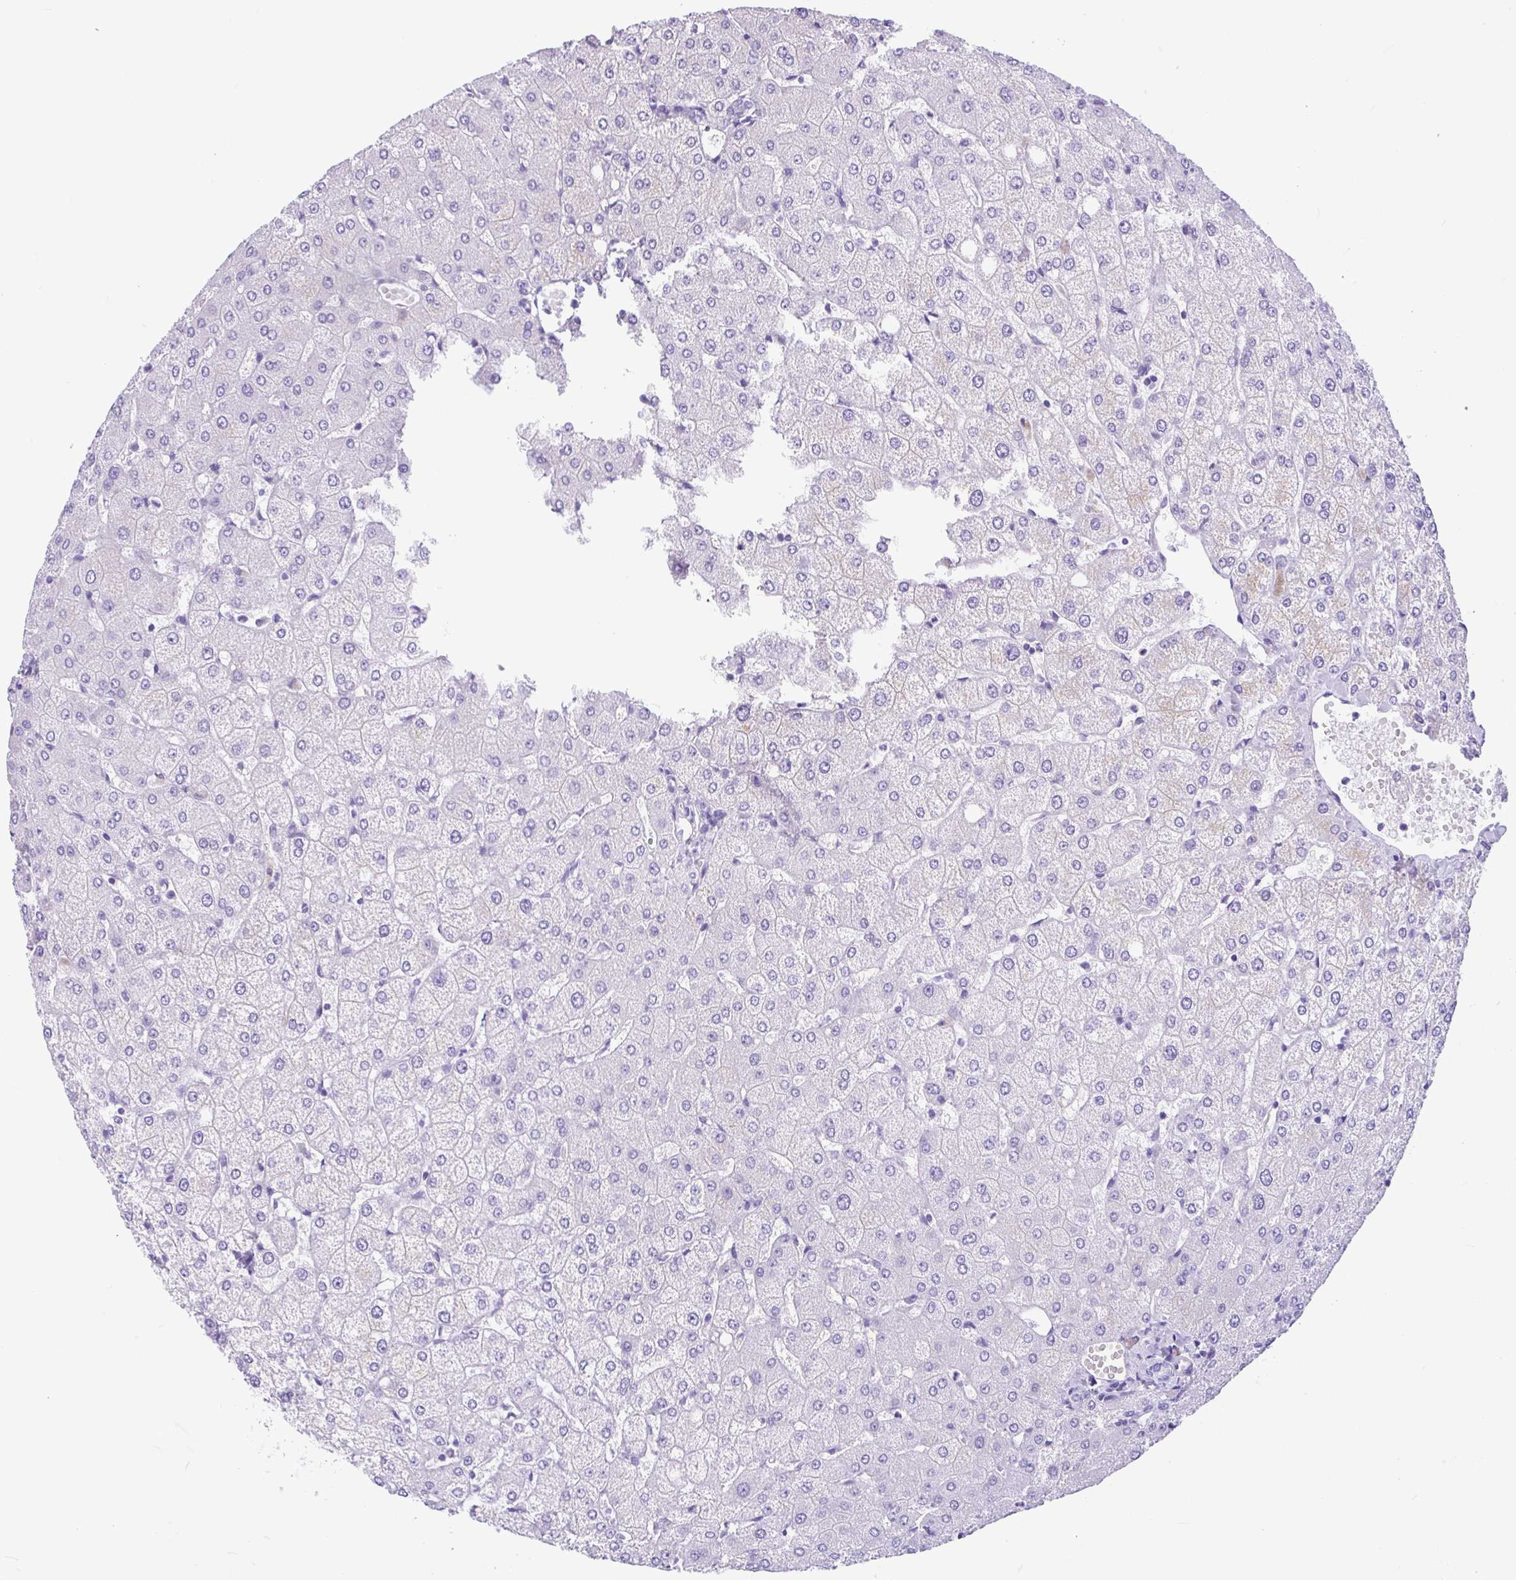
{"staining": {"intensity": "negative", "quantity": "none", "location": "none"}, "tissue": "liver", "cell_type": "Cholangiocytes", "image_type": "normal", "snomed": [{"axis": "morphology", "description": "Normal tissue, NOS"}, {"axis": "topography", "description": "Liver"}], "caption": "Immunohistochemical staining of normal human liver exhibits no significant positivity in cholangiocytes.", "gene": "ENSG00000274792", "patient": {"sex": "female", "age": 54}}